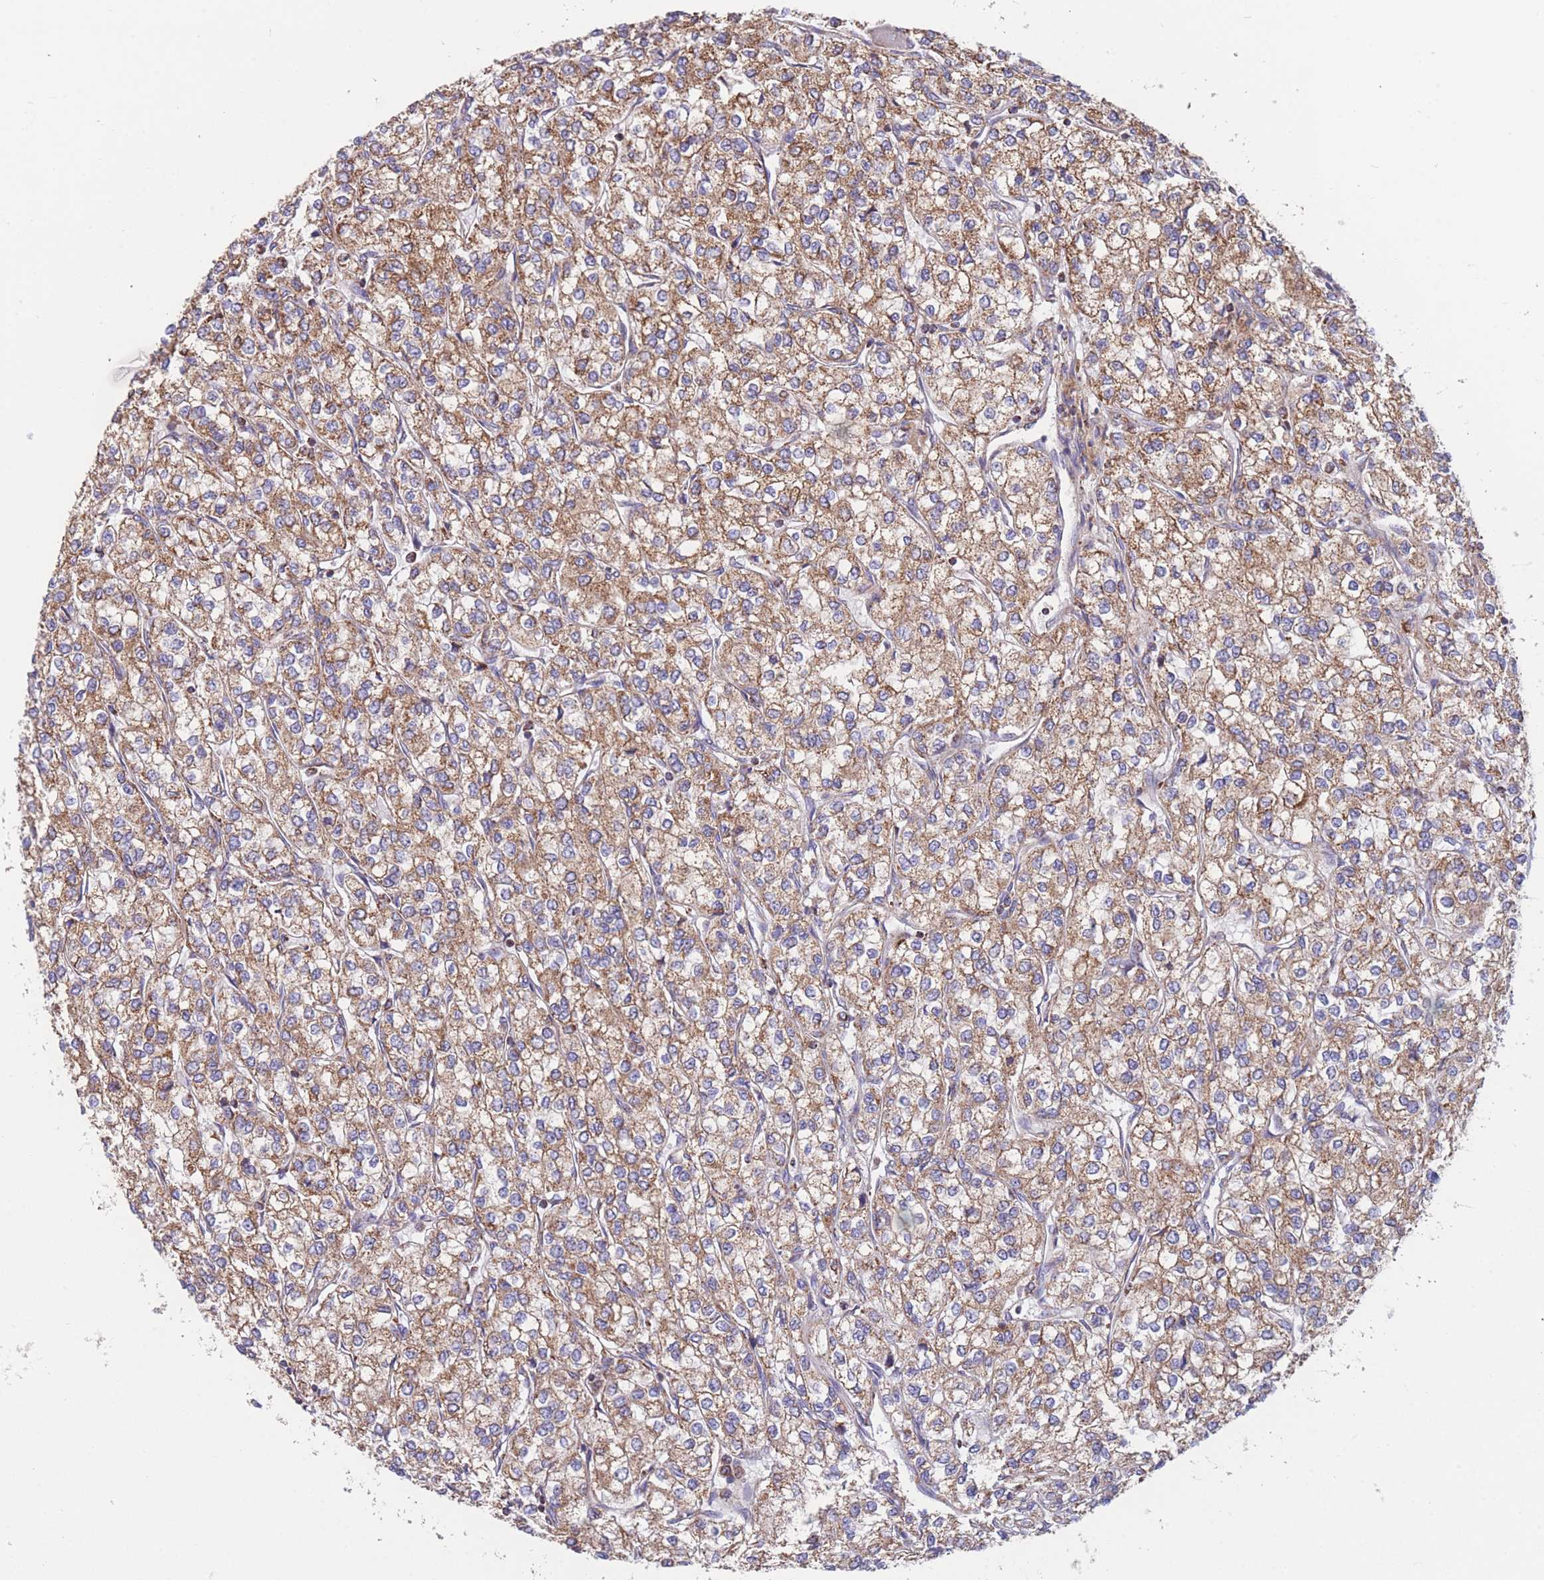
{"staining": {"intensity": "moderate", "quantity": ">75%", "location": "cytoplasmic/membranous"}, "tissue": "renal cancer", "cell_type": "Tumor cells", "image_type": "cancer", "snomed": [{"axis": "morphology", "description": "Adenocarcinoma, NOS"}, {"axis": "topography", "description": "Kidney"}], "caption": "Human adenocarcinoma (renal) stained with a brown dye shows moderate cytoplasmic/membranous positive staining in about >75% of tumor cells.", "gene": "FKBP8", "patient": {"sex": "male", "age": 80}}